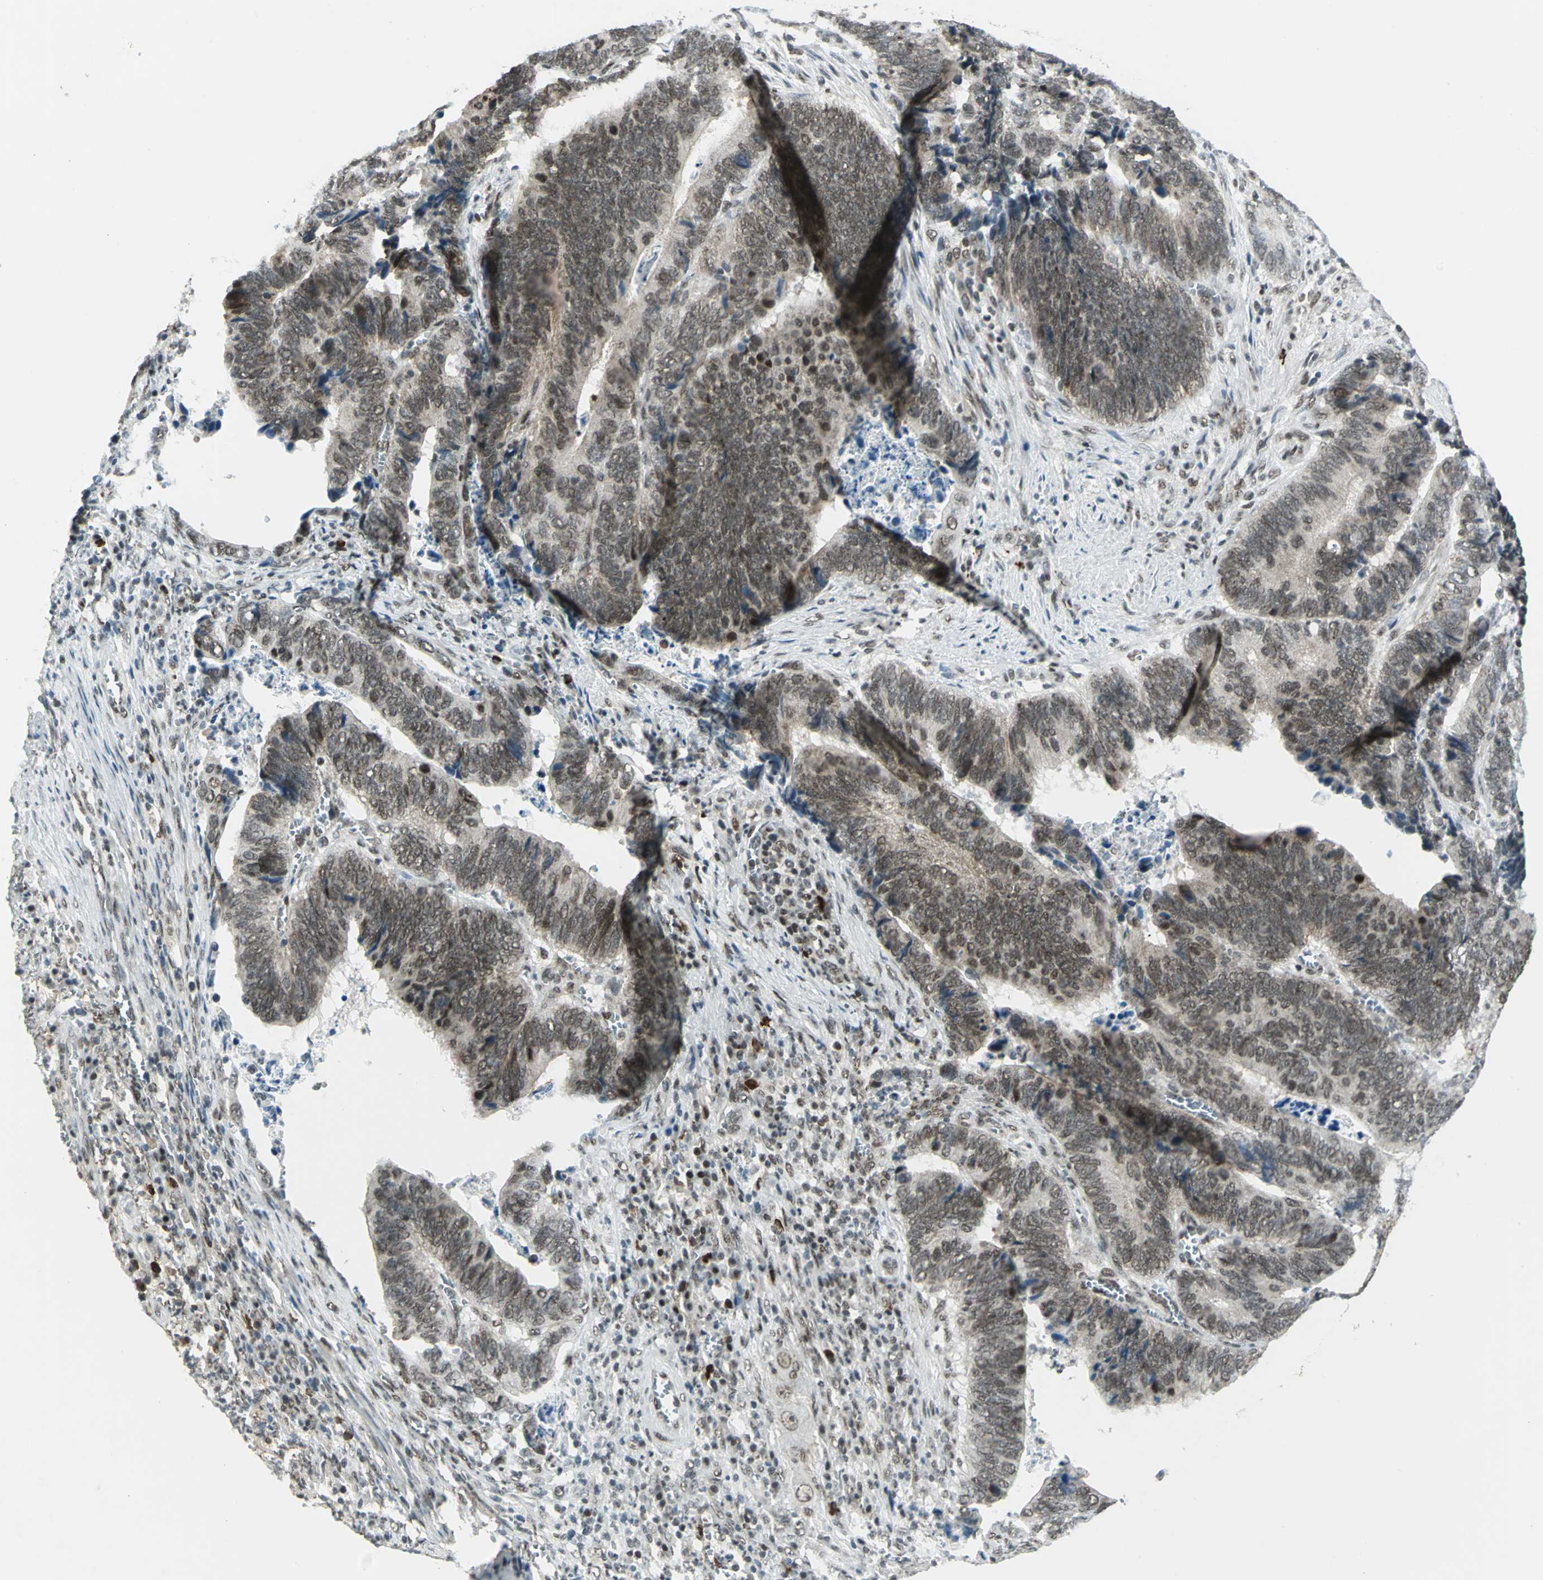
{"staining": {"intensity": "strong", "quantity": ">75%", "location": "cytoplasmic/membranous,nuclear"}, "tissue": "colorectal cancer", "cell_type": "Tumor cells", "image_type": "cancer", "snomed": [{"axis": "morphology", "description": "Adenocarcinoma, NOS"}, {"axis": "topography", "description": "Colon"}], "caption": "Brown immunohistochemical staining in human colorectal cancer (adenocarcinoma) shows strong cytoplasmic/membranous and nuclear staining in approximately >75% of tumor cells.", "gene": "RAD17", "patient": {"sex": "male", "age": 72}}